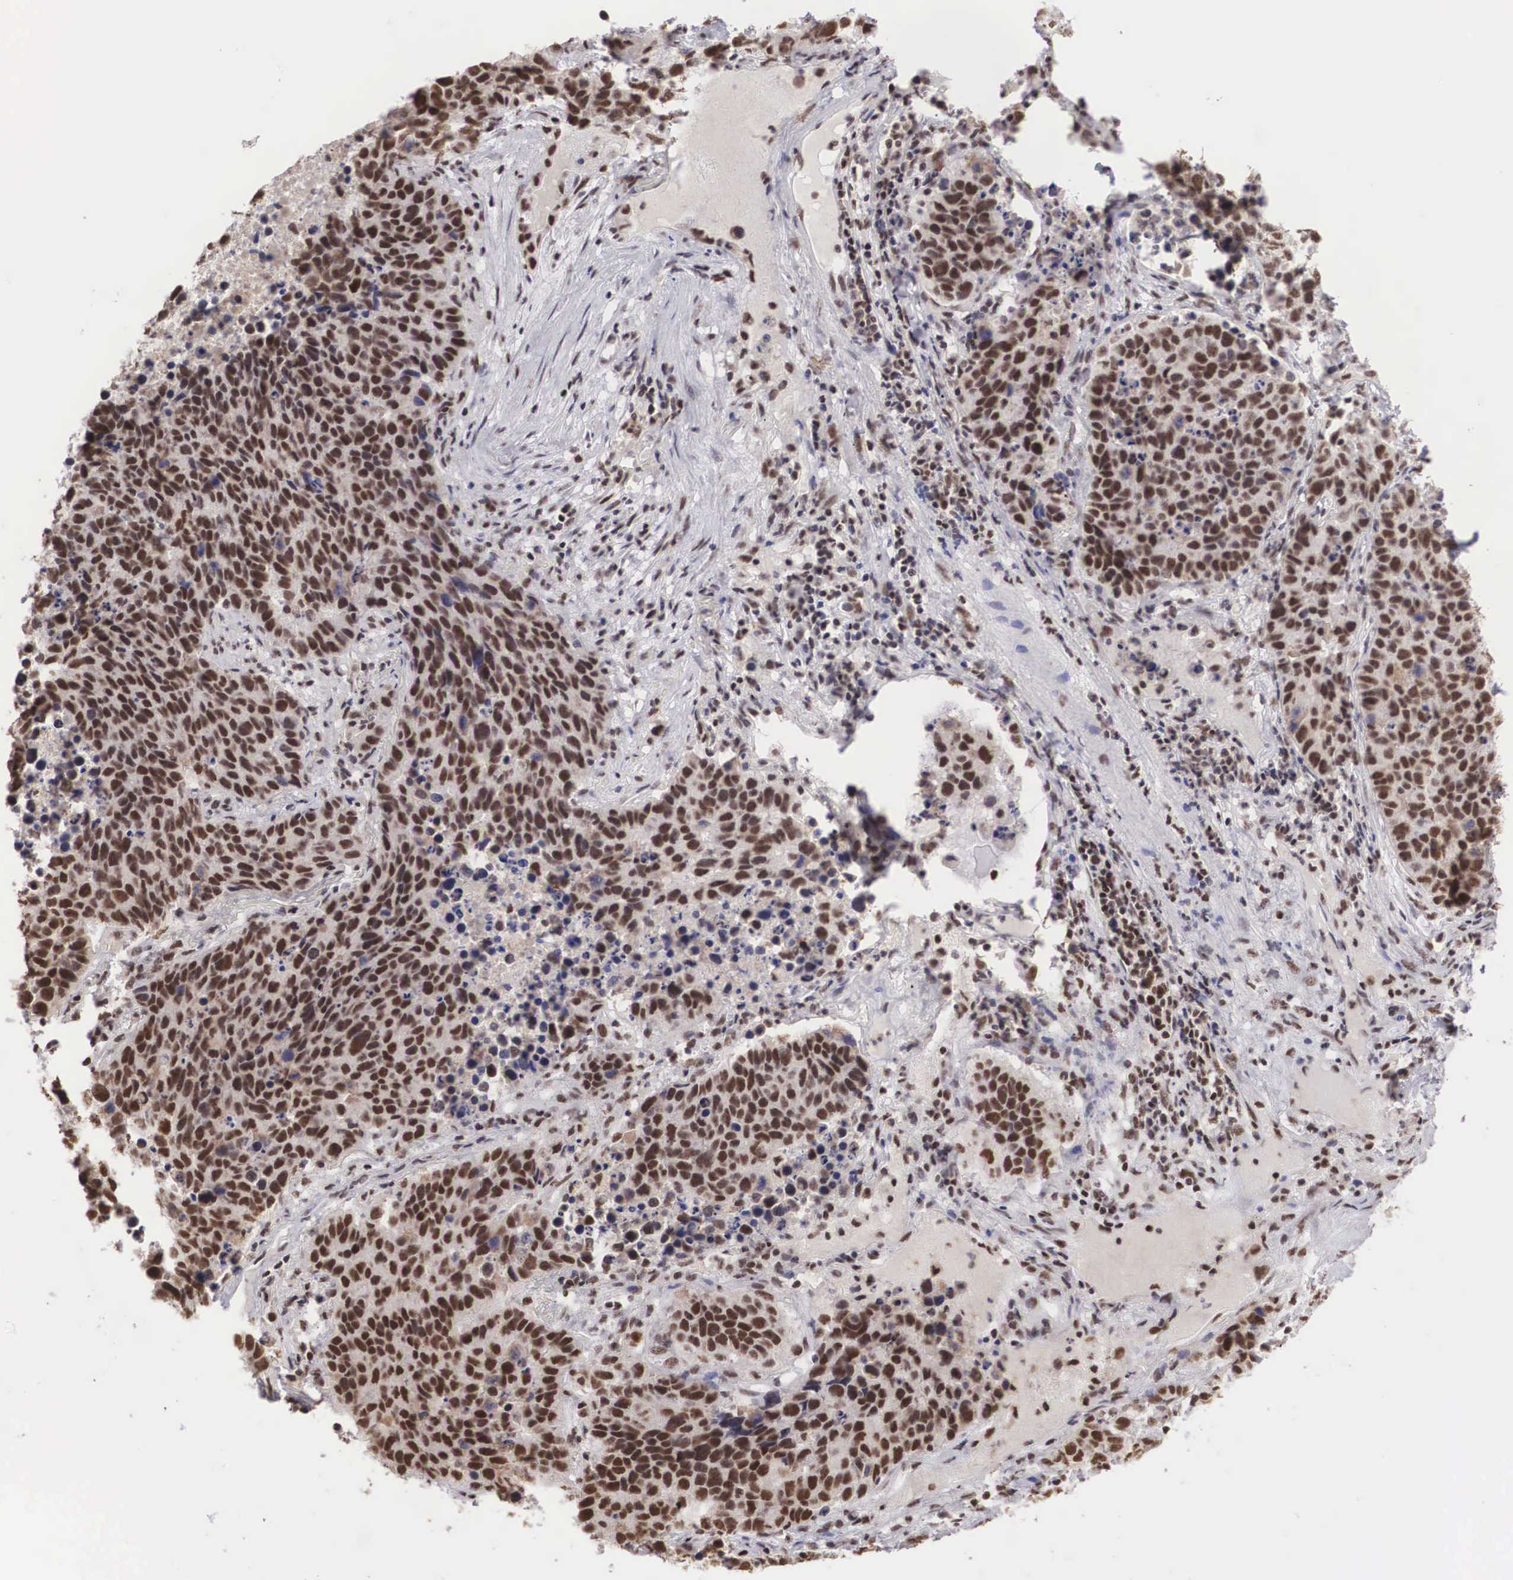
{"staining": {"intensity": "strong", "quantity": ">75%", "location": "nuclear"}, "tissue": "lung cancer", "cell_type": "Tumor cells", "image_type": "cancer", "snomed": [{"axis": "morphology", "description": "Carcinoid, malignant, NOS"}, {"axis": "topography", "description": "Lung"}], "caption": "Brown immunohistochemical staining in lung malignant carcinoid reveals strong nuclear expression in approximately >75% of tumor cells. (Stains: DAB (3,3'-diaminobenzidine) in brown, nuclei in blue, Microscopy: brightfield microscopy at high magnification).", "gene": "HTATSF1", "patient": {"sex": "male", "age": 60}}